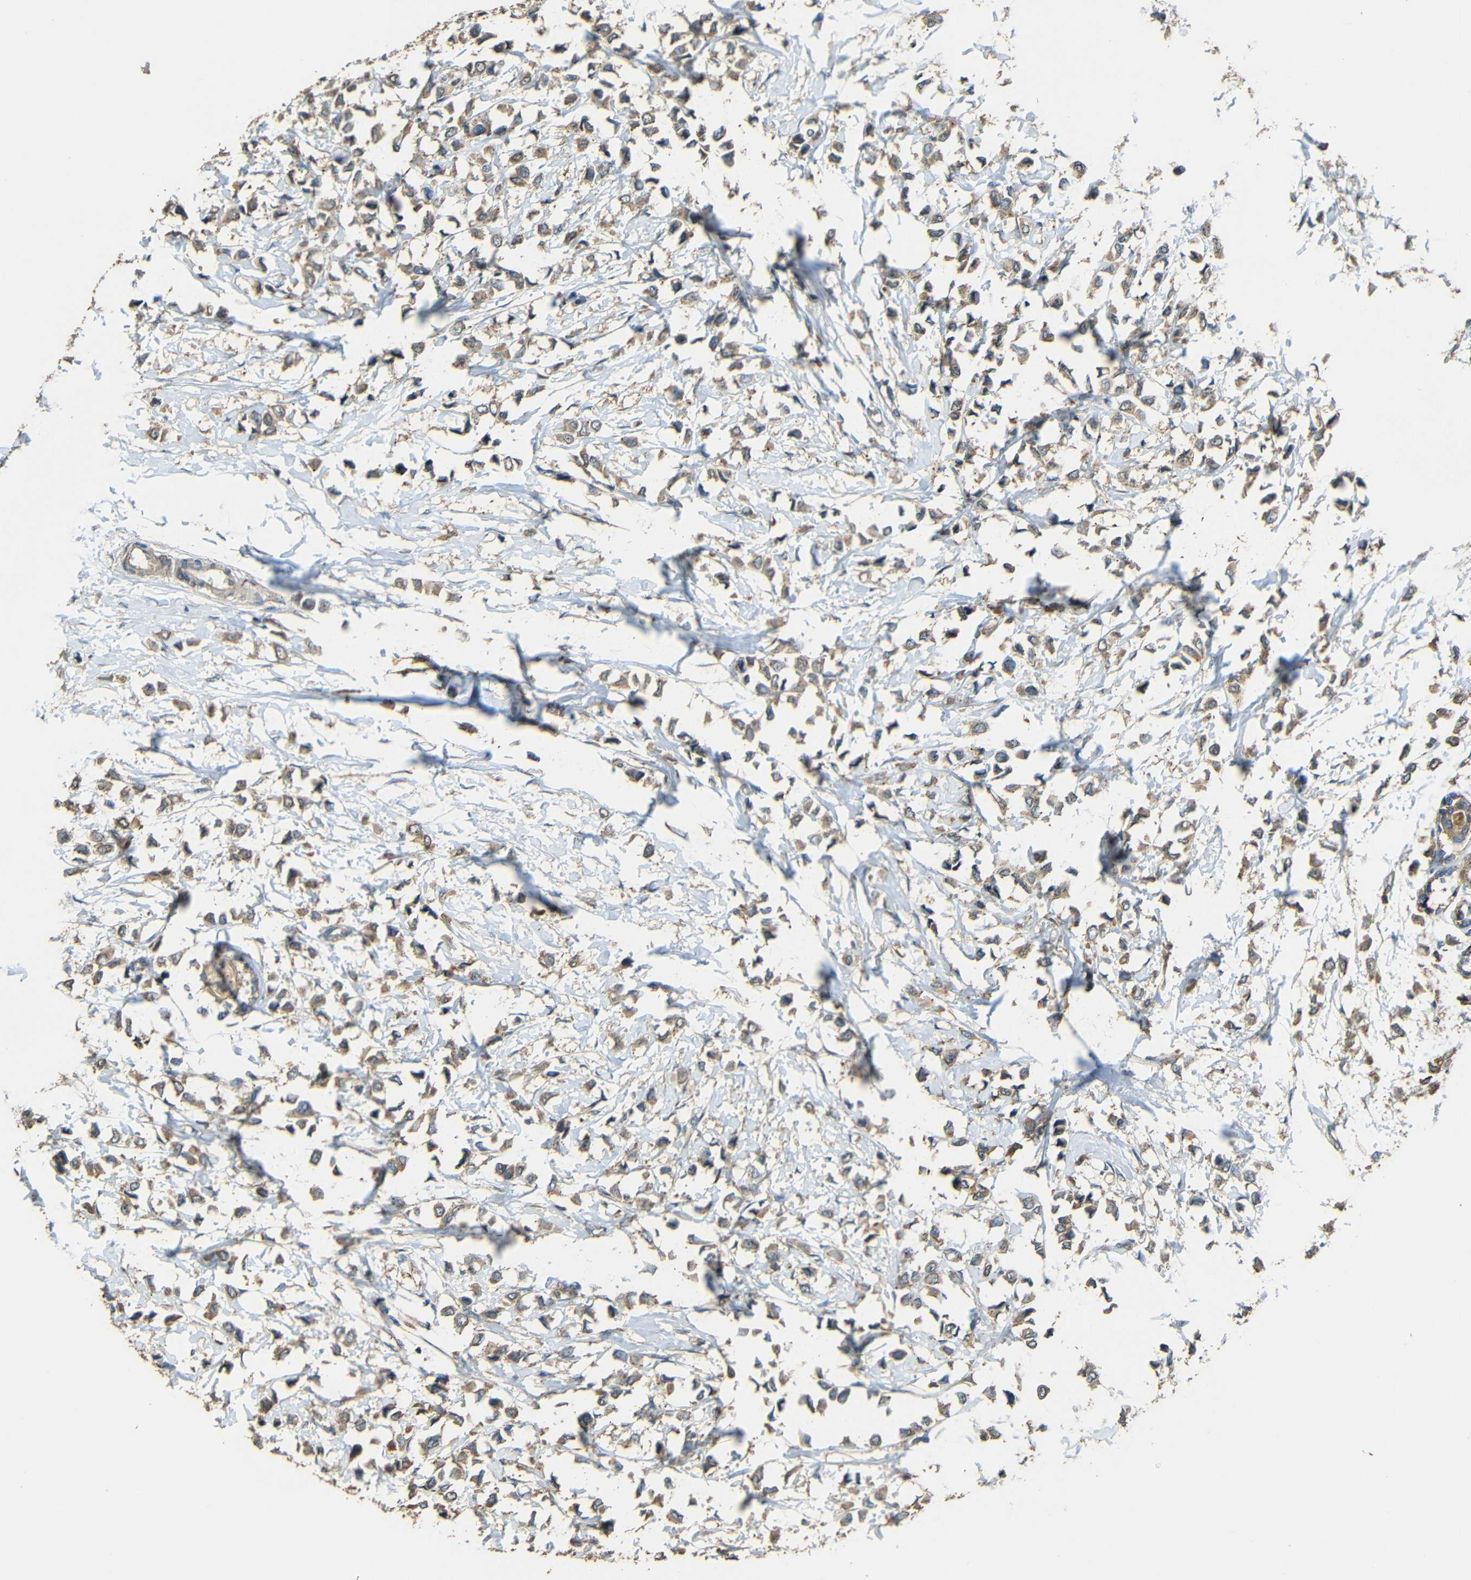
{"staining": {"intensity": "weak", "quantity": ">75%", "location": "cytoplasmic/membranous"}, "tissue": "breast cancer", "cell_type": "Tumor cells", "image_type": "cancer", "snomed": [{"axis": "morphology", "description": "Lobular carcinoma"}, {"axis": "topography", "description": "Breast"}], "caption": "High-magnification brightfield microscopy of breast cancer (lobular carcinoma) stained with DAB (3,3'-diaminobenzidine) (brown) and counterstained with hematoxylin (blue). tumor cells exhibit weak cytoplasmic/membranous expression is appreciated in about>75% of cells.", "gene": "ACACA", "patient": {"sex": "female", "age": 51}}